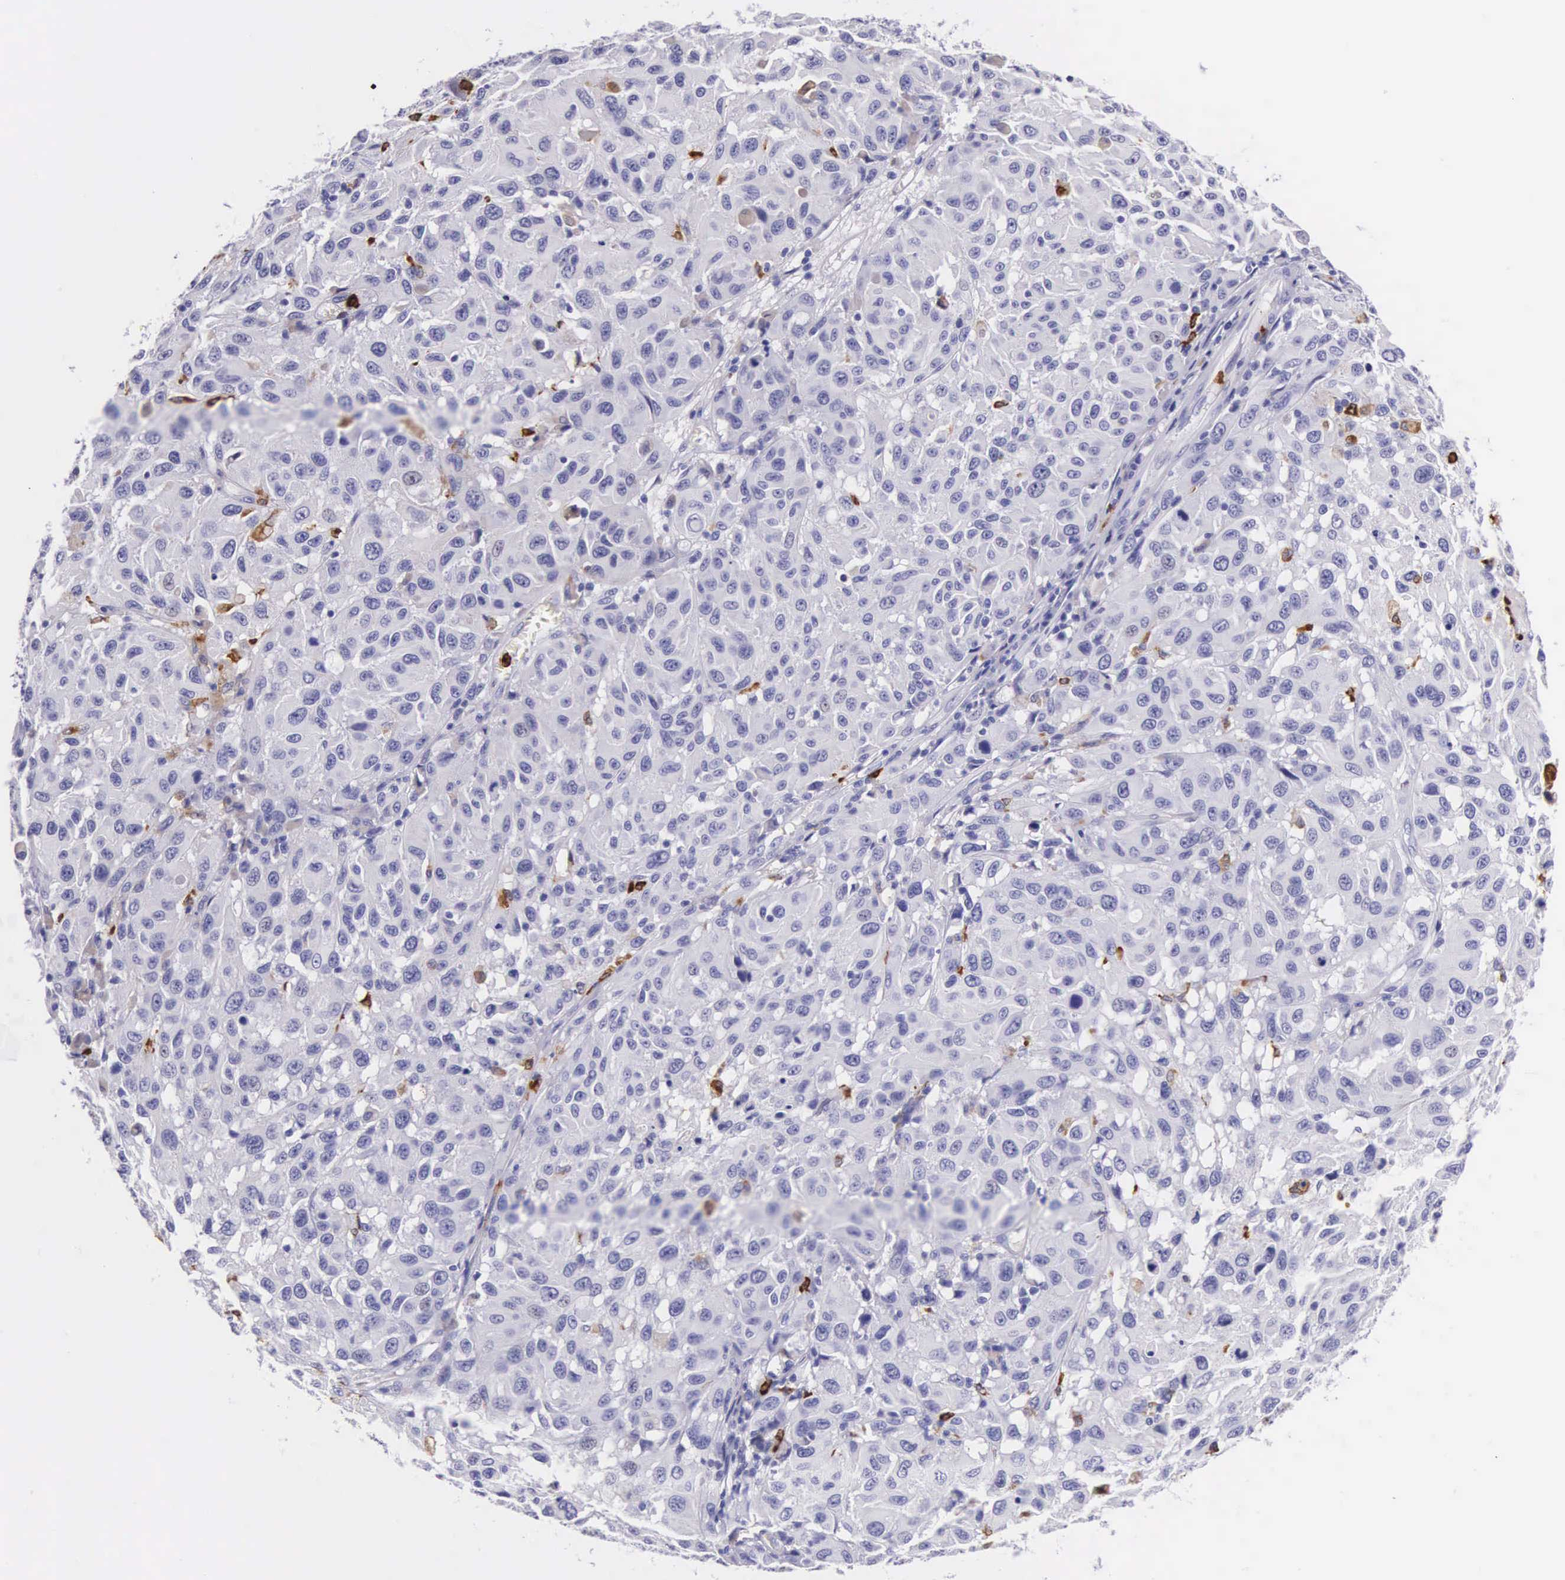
{"staining": {"intensity": "weak", "quantity": "<25%", "location": "cytoplasmic/membranous"}, "tissue": "melanoma", "cell_type": "Tumor cells", "image_type": "cancer", "snomed": [{"axis": "morphology", "description": "Malignant melanoma, NOS"}, {"axis": "topography", "description": "Skin"}], "caption": "Tumor cells are negative for brown protein staining in malignant melanoma.", "gene": "FCN1", "patient": {"sex": "female", "age": 77}}